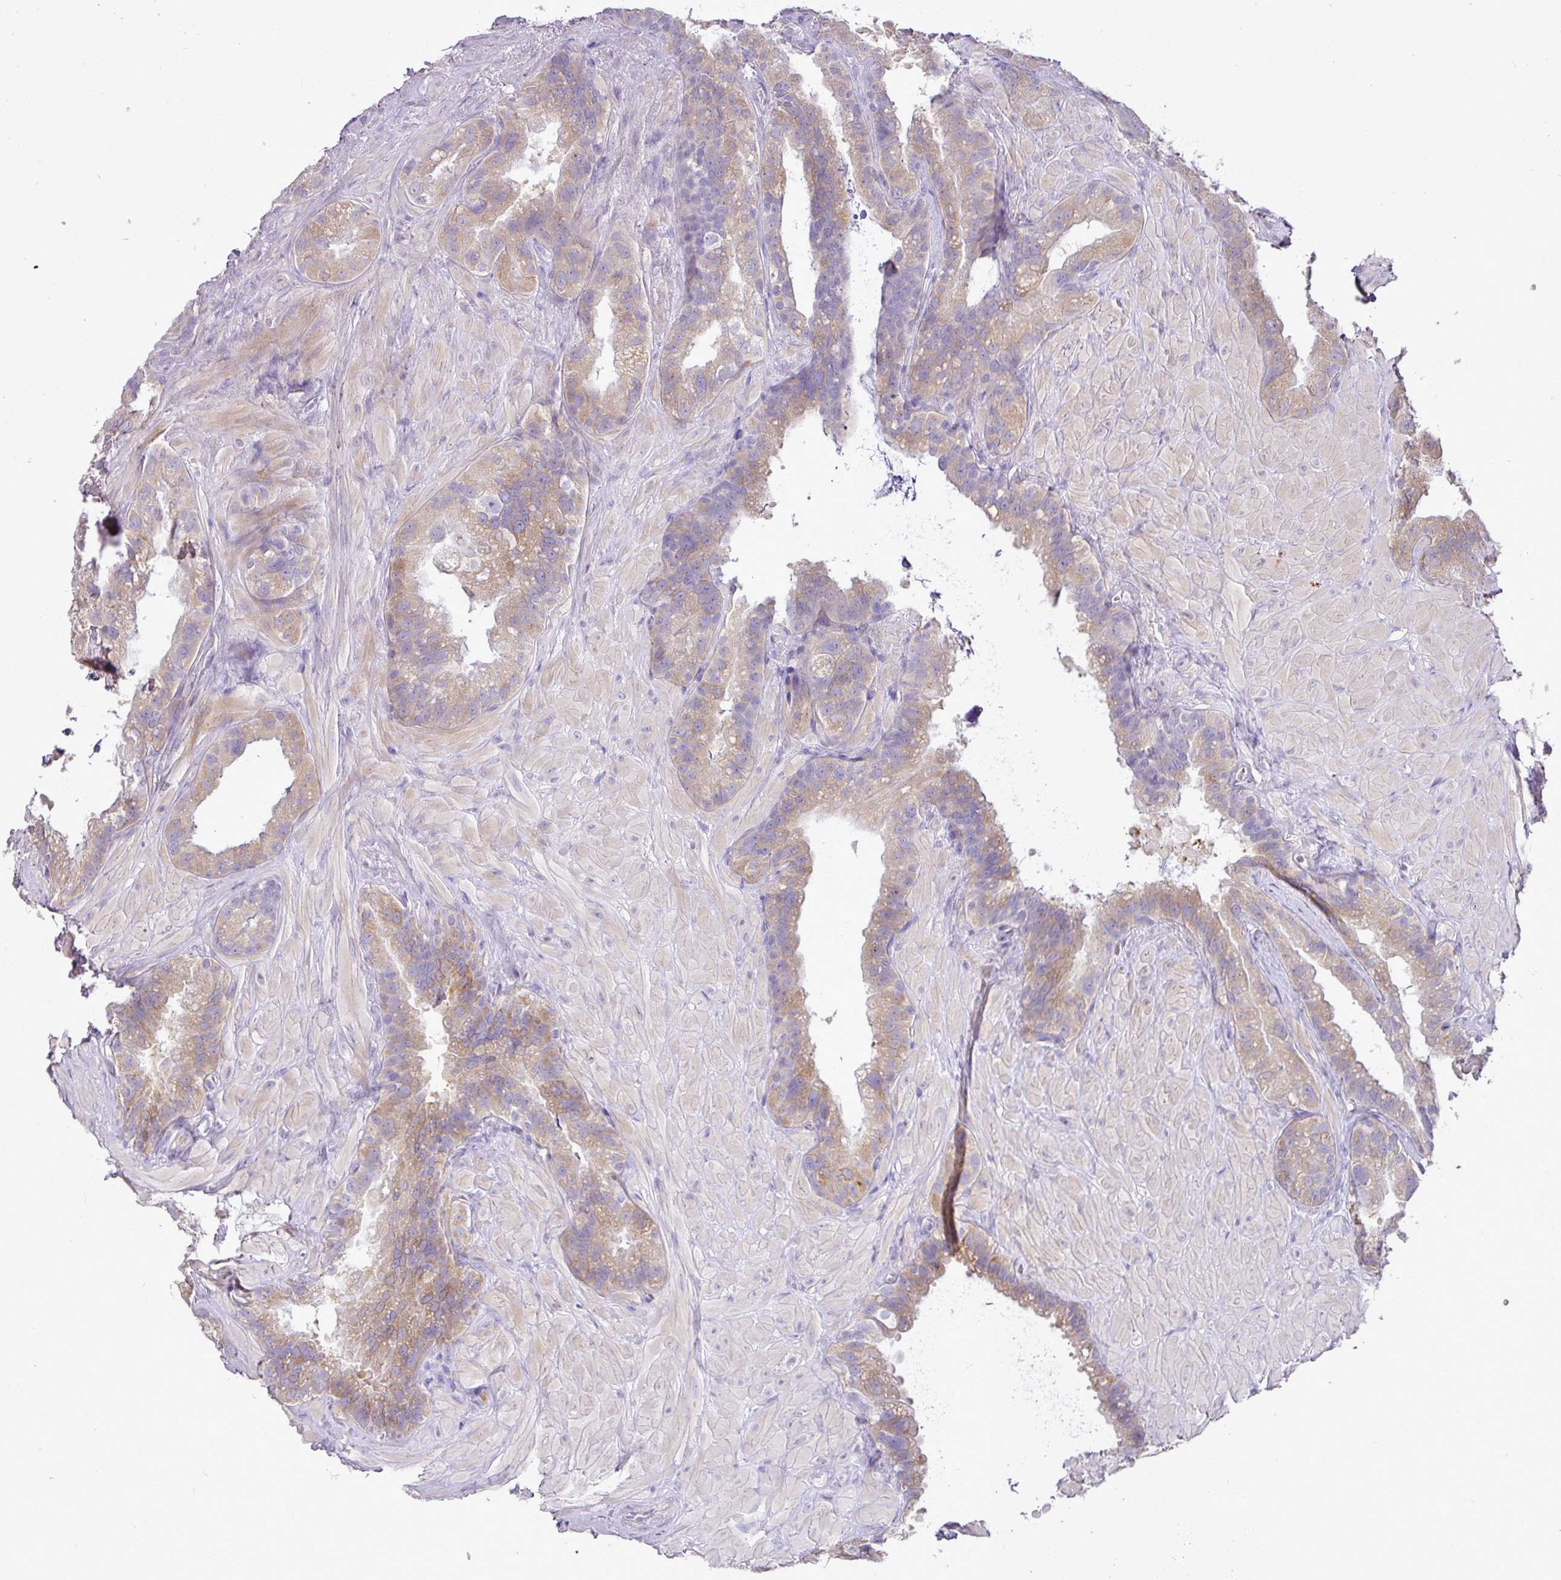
{"staining": {"intensity": "moderate", "quantity": "<25%", "location": "cytoplasmic/membranous"}, "tissue": "seminal vesicle", "cell_type": "Glandular cells", "image_type": "normal", "snomed": [{"axis": "morphology", "description": "Normal tissue, NOS"}, {"axis": "topography", "description": "Seminal veicle"}, {"axis": "topography", "description": "Peripheral nerve tissue"}], "caption": "Approximately <25% of glandular cells in benign seminal vesicle show moderate cytoplasmic/membranous protein staining as visualized by brown immunohistochemical staining.", "gene": "BRINP2", "patient": {"sex": "male", "age": 76}}